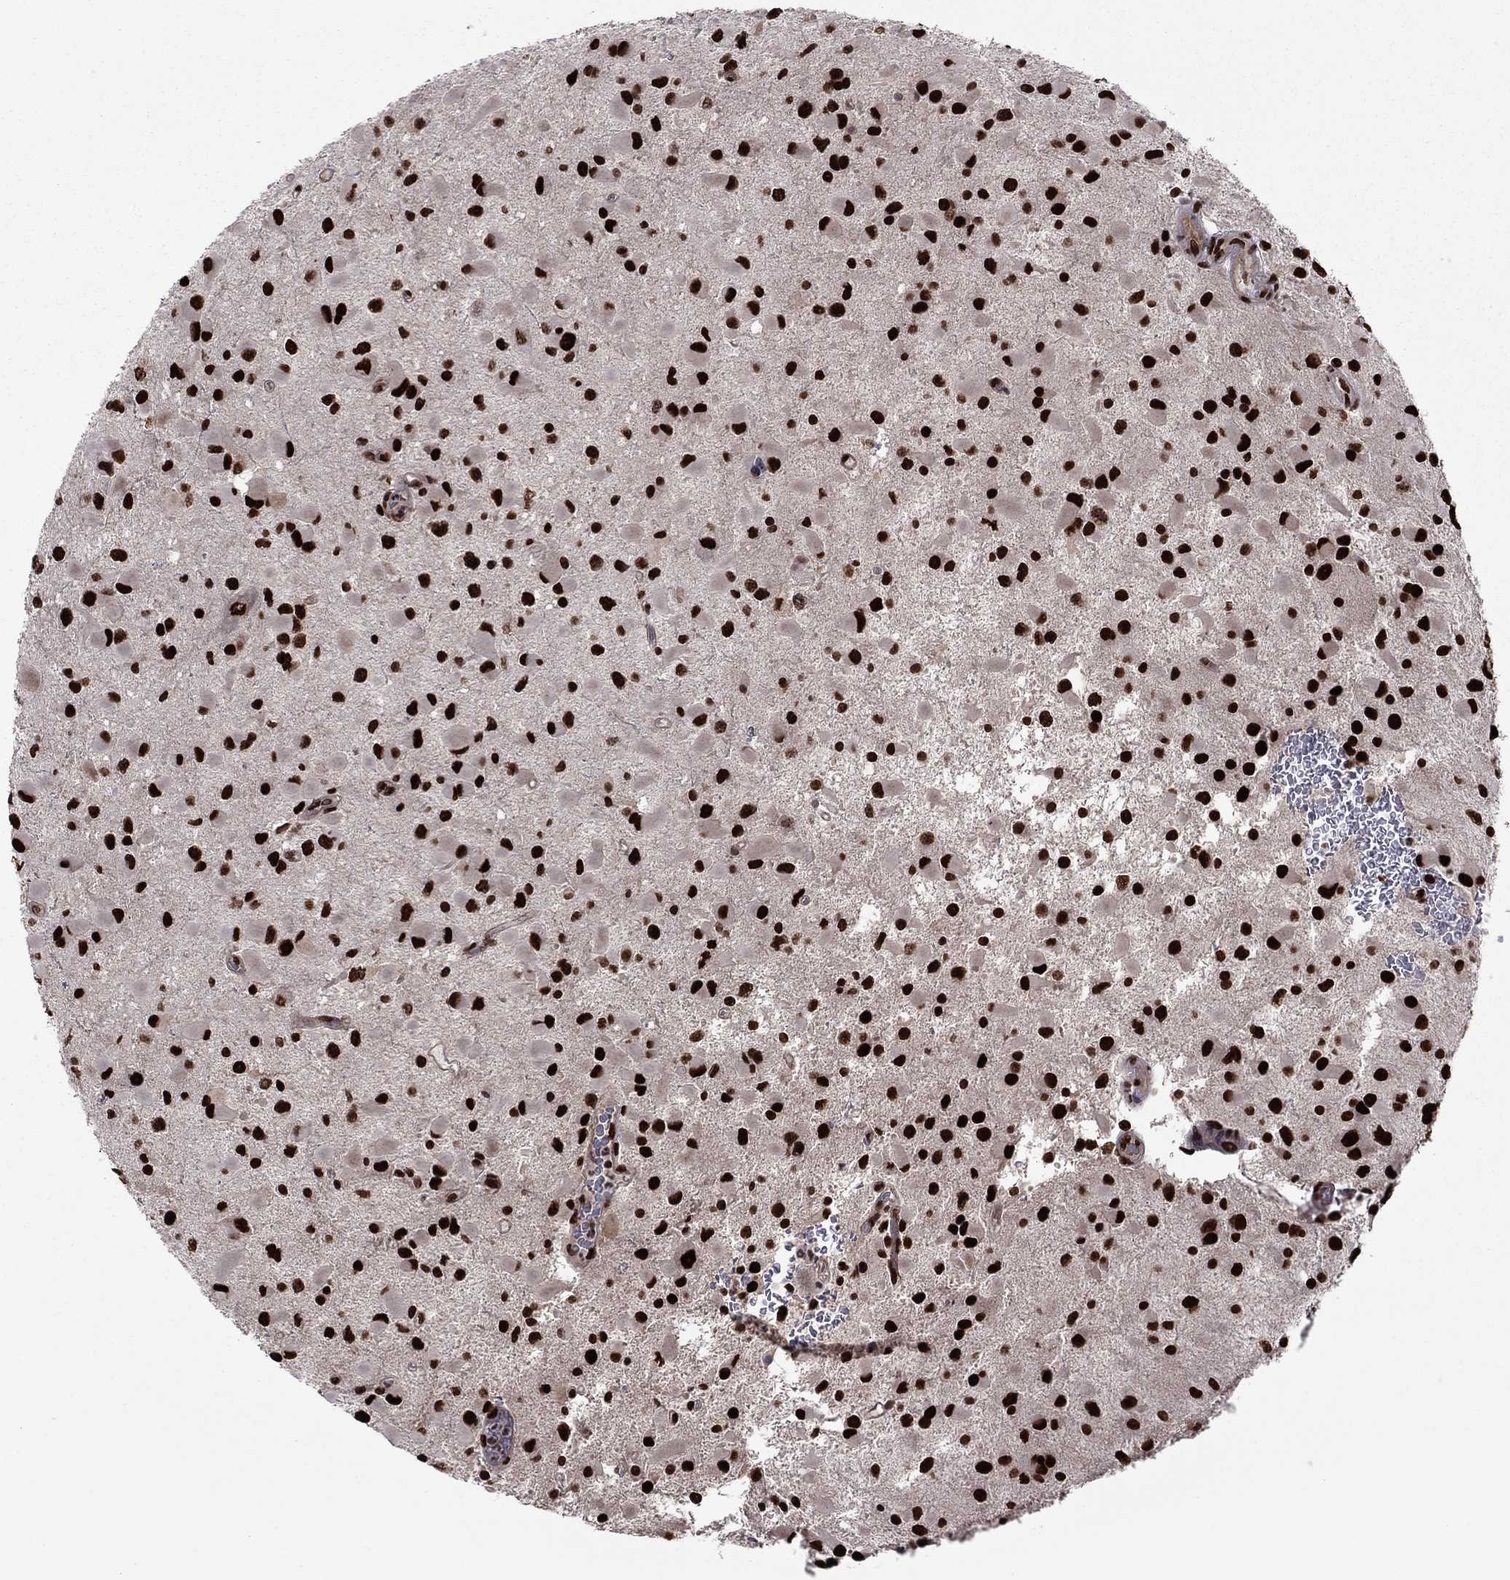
{"staining": {"intensity": "strong", "quantity": ">75%", "location": "nuclear"}, "tissue": "glioma", "cell_type": "Tumor cells", "image_type": "cancer", "snomed": [{"axis": "morphology", "description": "Glioma, malignant, Low grade"}, {"axis": "topography", "description": "Brain"}], "caption": "A brown stain labels strong nuclear positivity of a protein in human low-grade glioma (malignant) tumor cells.", "gene": "USP54", "patient": {"sex": "female", "age": 32}}